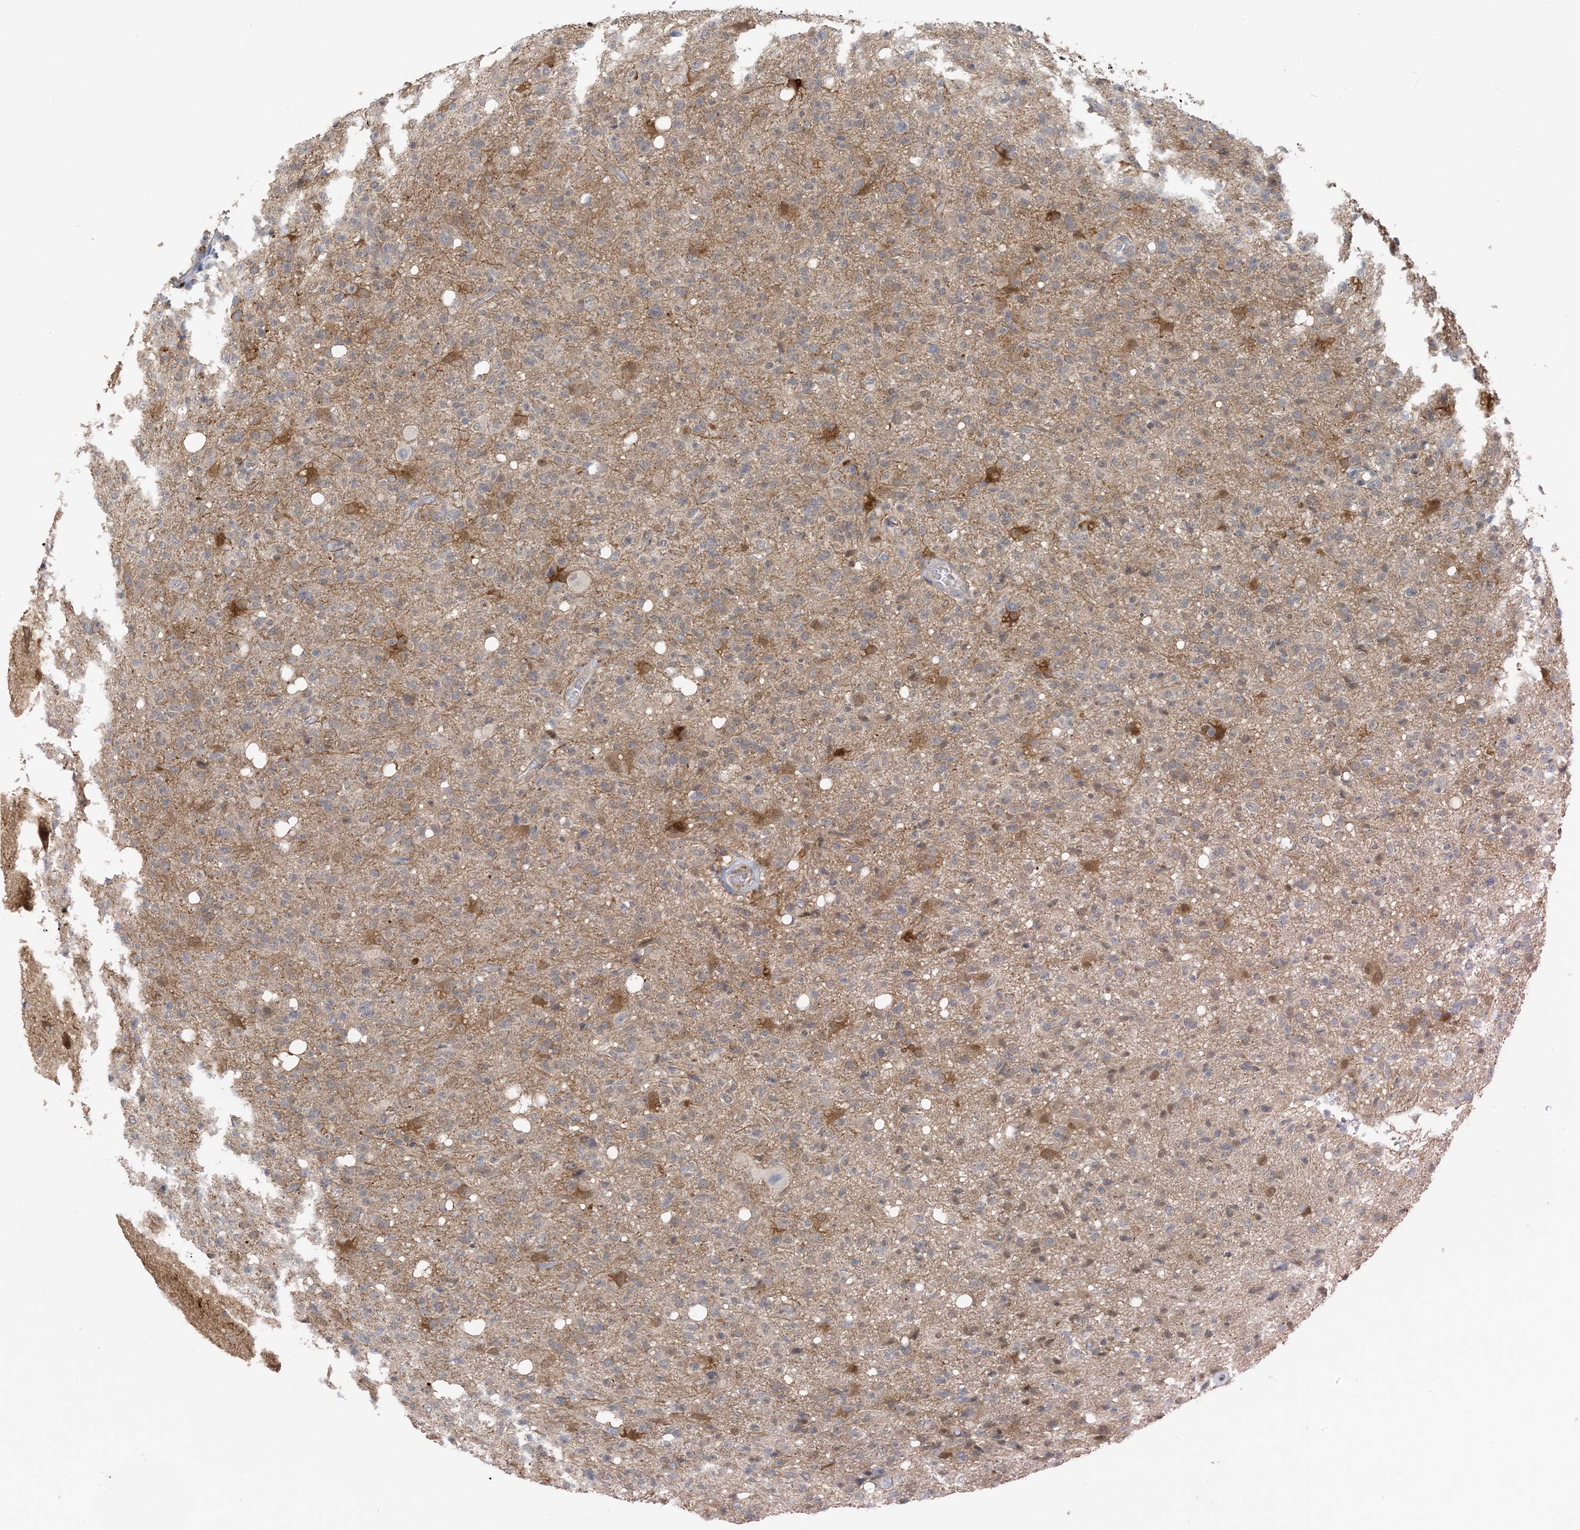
{"staining": {"intensity": "negative", "quantity": "none", "location": "none"}, "tissue": "glioma", "cell_type": "Tumor cells", "image_type": "cancer", "snomed": [{"axis": "morphology", "description": "Glioma, malignant, High grade"}, {"axis": "topography", "description": "Brain"}], "caption": "Tumor cells are negative for brown protein staining in malignant high-grade glioma.", "gene": "ZC3H12A", "patient": {"sex": "female", "age": 57}}